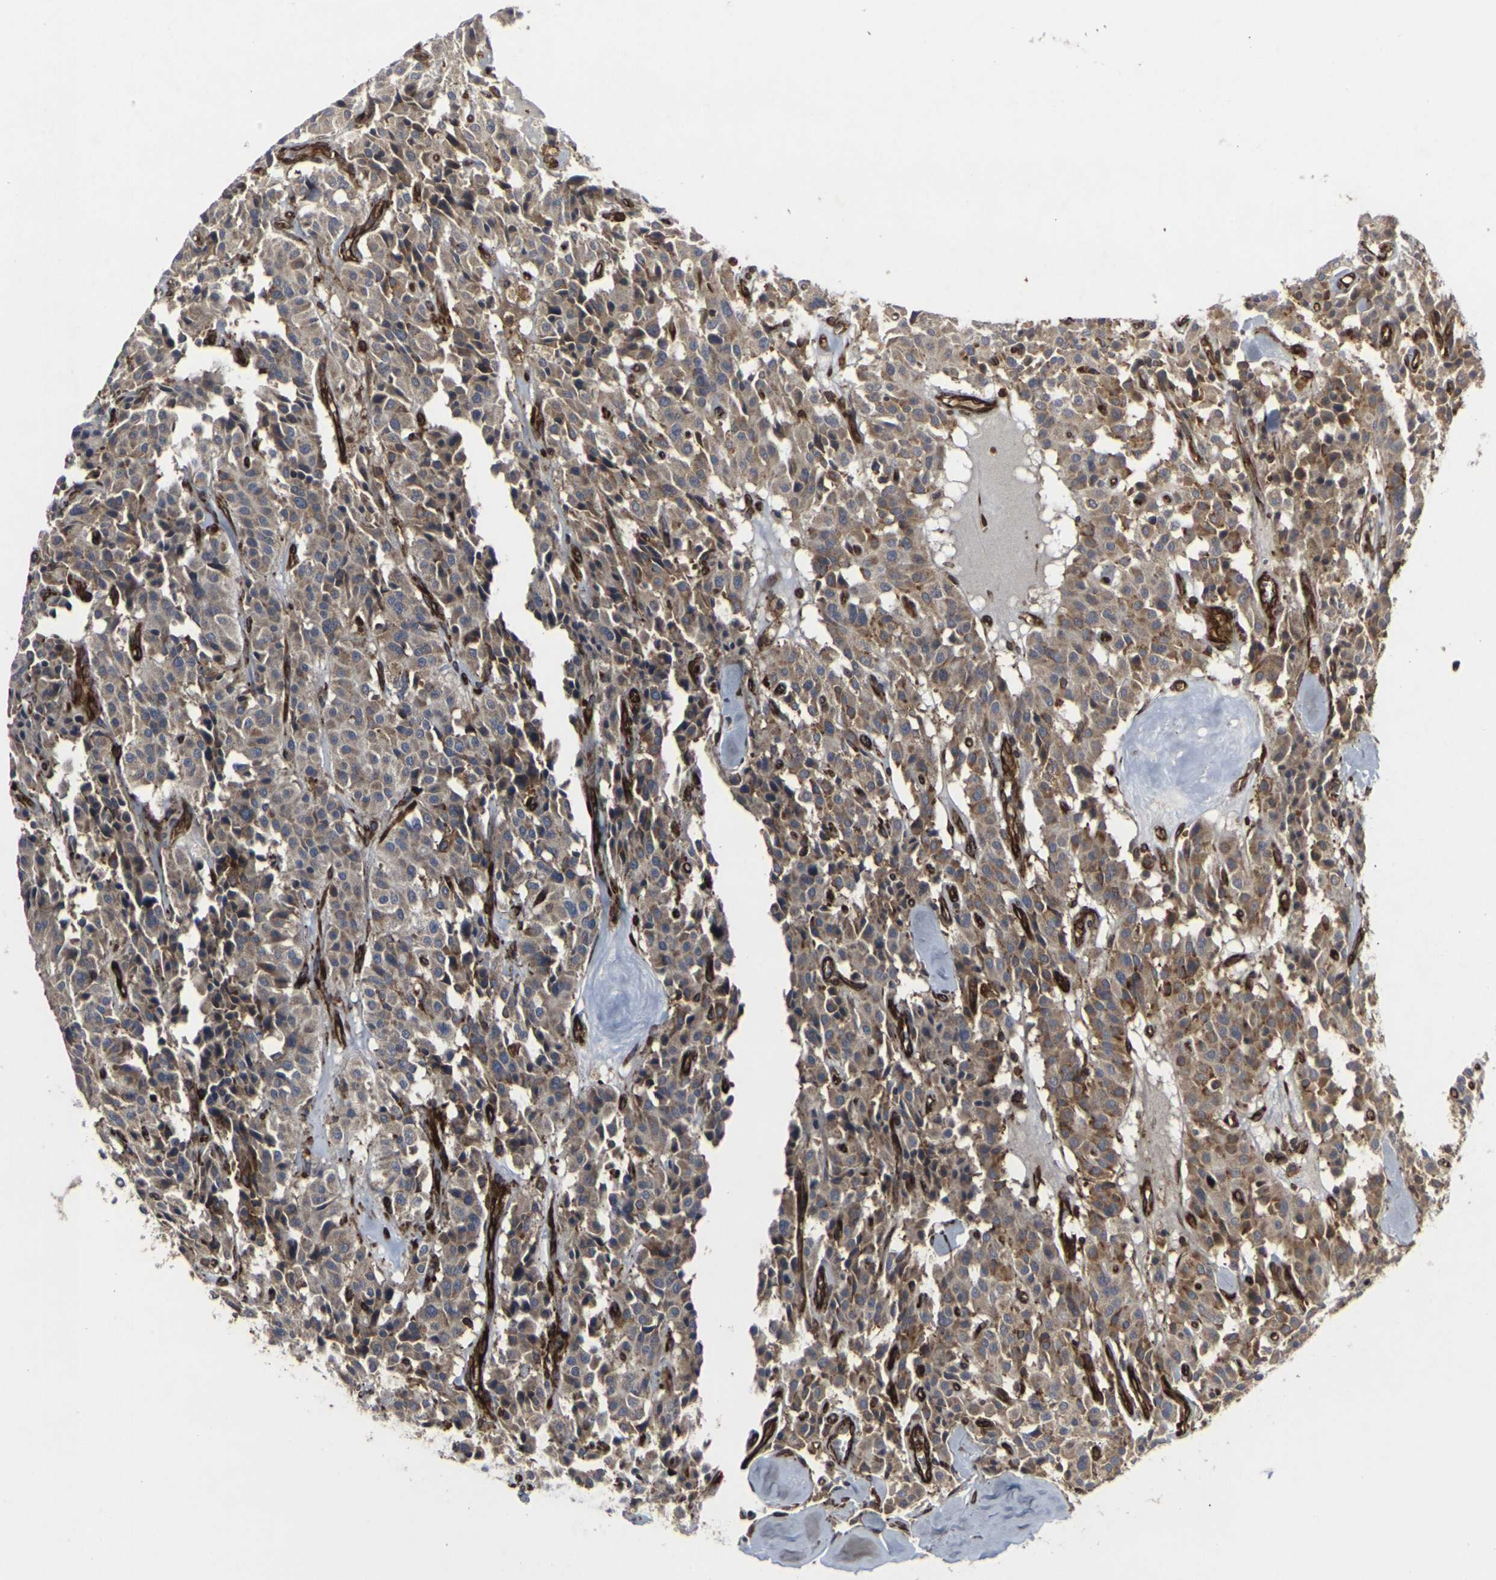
{"staining": {"intensity": "weak", "quantity": "25%-75%", "location": "cytoplasmic/membranous"}, "tissue": "carcinoid", "cell_type": "Tumor cells", "image_type": "cancer", "snomed": [{"axis": "morphology", "description": "Carcinoid, malignant, NOS"}, {"axis": "topography", "description": "Lung"}], "caption": "Immunohistochemical staining of malignant carcinoid displays weak cytoplasmic/membranous protein positivity in approximately 25%-75% of tumor cells.", "gene": "MARCHF2", "patient": {"sex": "male", "age": 30}}